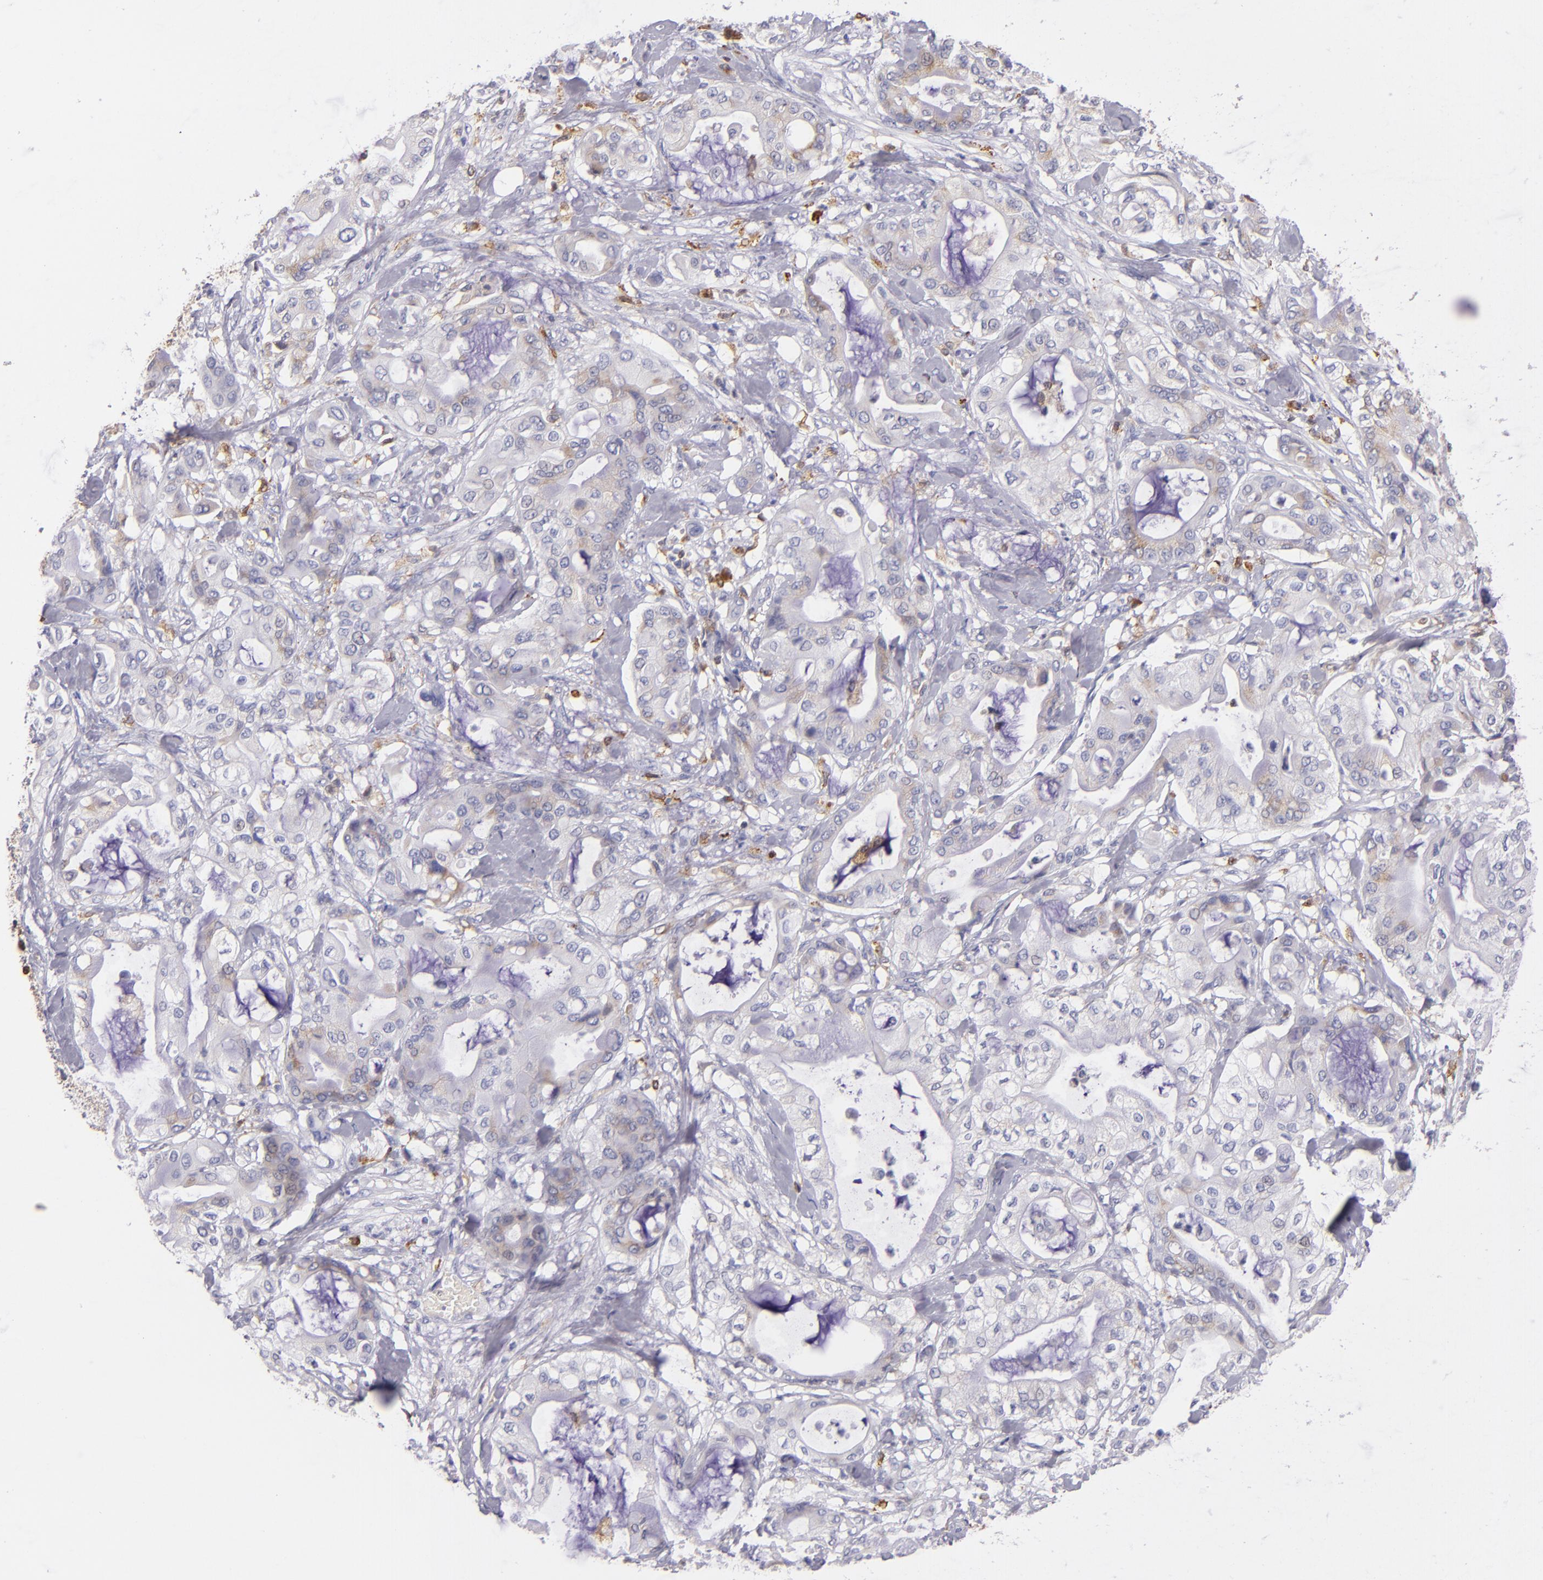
{"staining": {"intensity": "weak", "quantity": "<25%", "location": "cytoplasmic/membranous"}, "tissue": "pancreatic cancer", "cell_type": "Tumor cells", "image_type": "cancer", "snomed": [{"axis": "morphology", "description": "Adenocarcinoma, NOS"}, {"axis": "morphology", "description": "Adenocarcinoma, metastatic, NOS"}, {"axis": "topography", "description": "Lymph node"}, {"axis": "topography", "description": "Pancreas"}, {"axis": "topography", "description": "Duodenum"}], "caption": "Pancreatic cancer stained for a protein using immunohistochemistry reveals no expression tumor cells.", "gene": "CD74", "patient": {"sex": "female", "age": 64}}